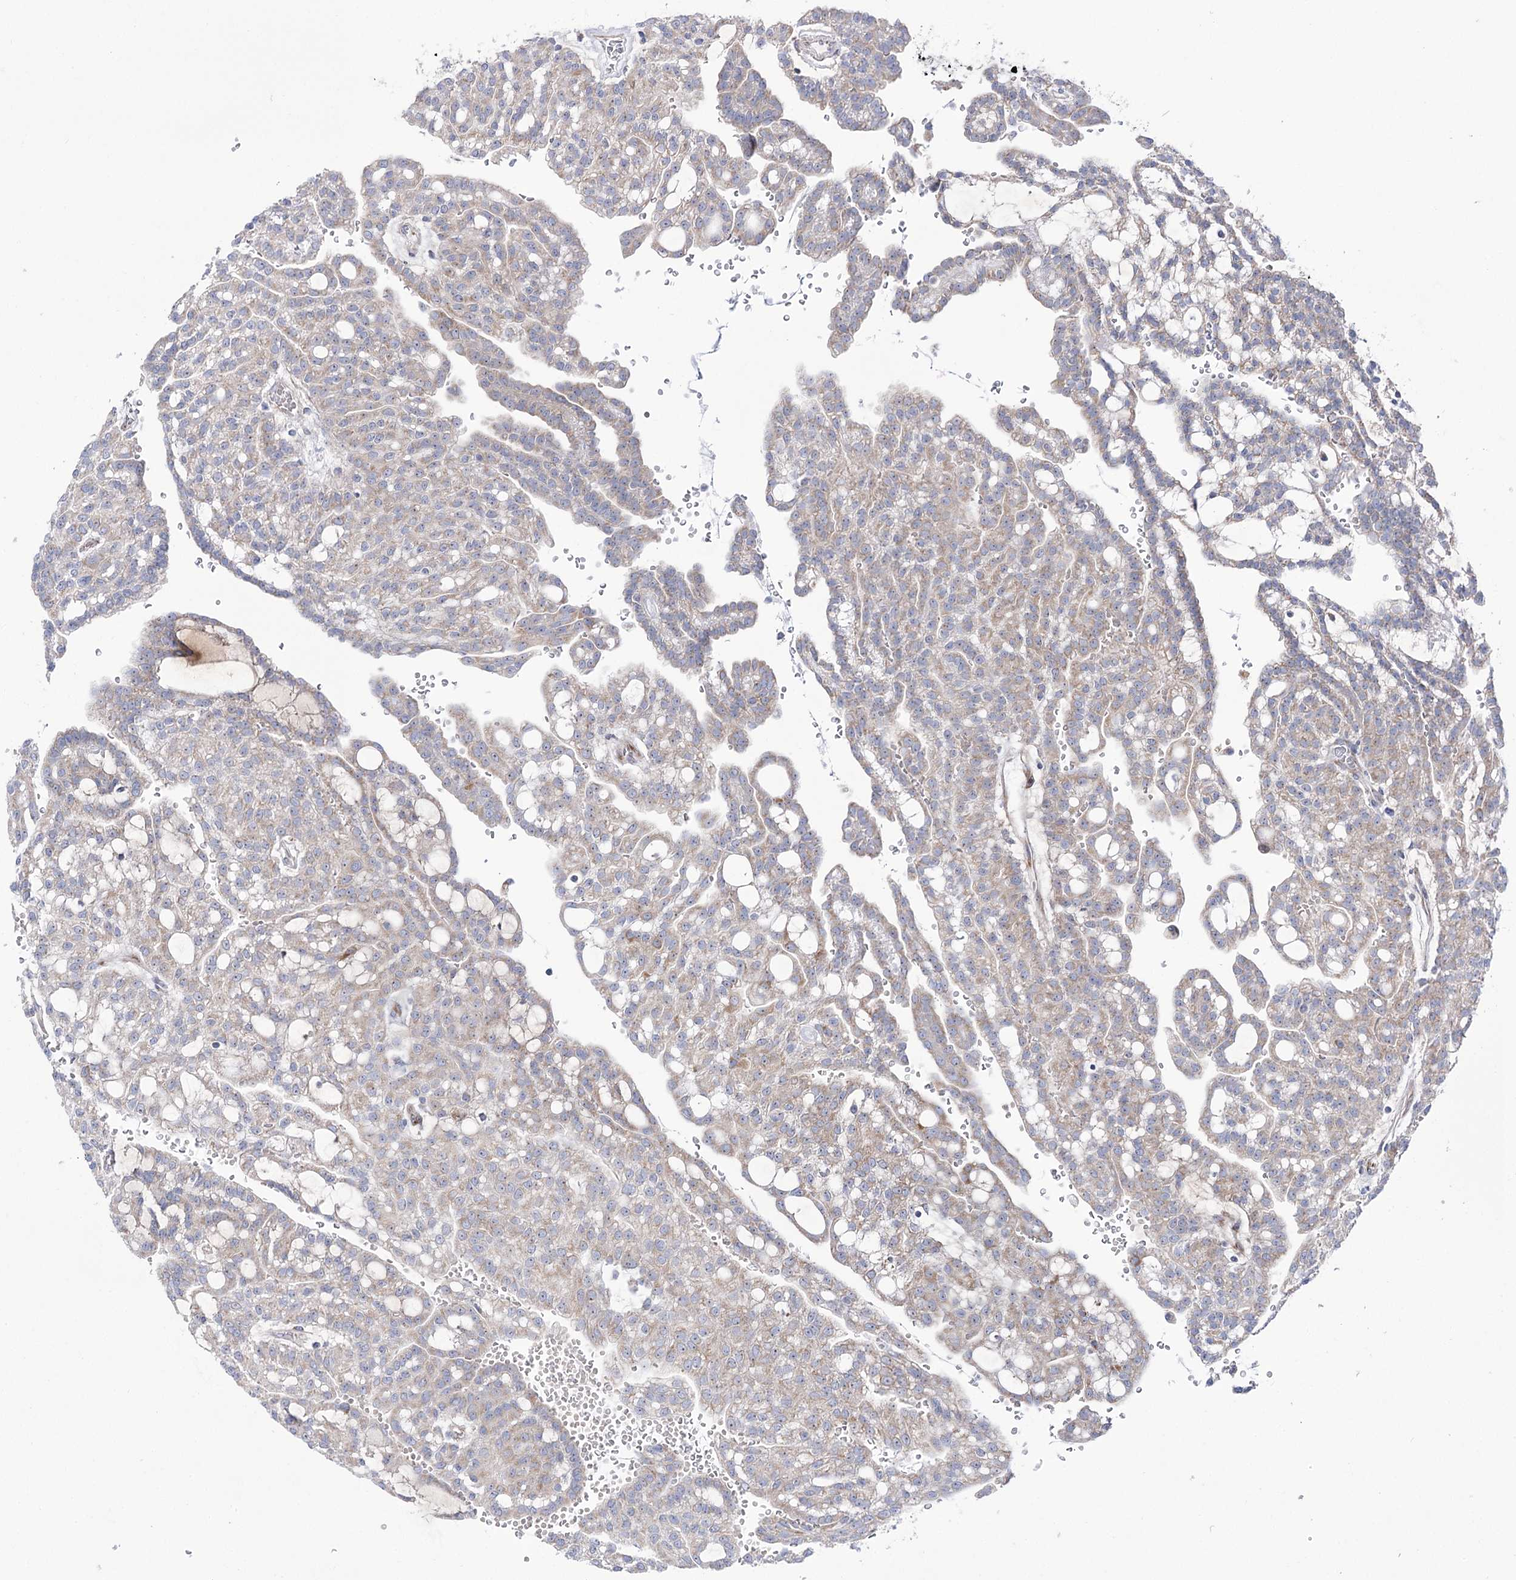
{"staining": {"intensity": "negative", "quantity": "none", "location": "none"}, "tissue": "renal cancer", "cell_type": "Tumor cells", "image_type": "cancer", "snomed": [{"axis": "morphology", "description": "Adenocarcinoma, NOS"}, {"axis": "topography", "description": "Kidney"}], "caption": "IHC of human renal adenocarcinoma displays no staining in tumor cells.", "gene": "METTL5", "patient": {"sex": "male", "age": 63}}